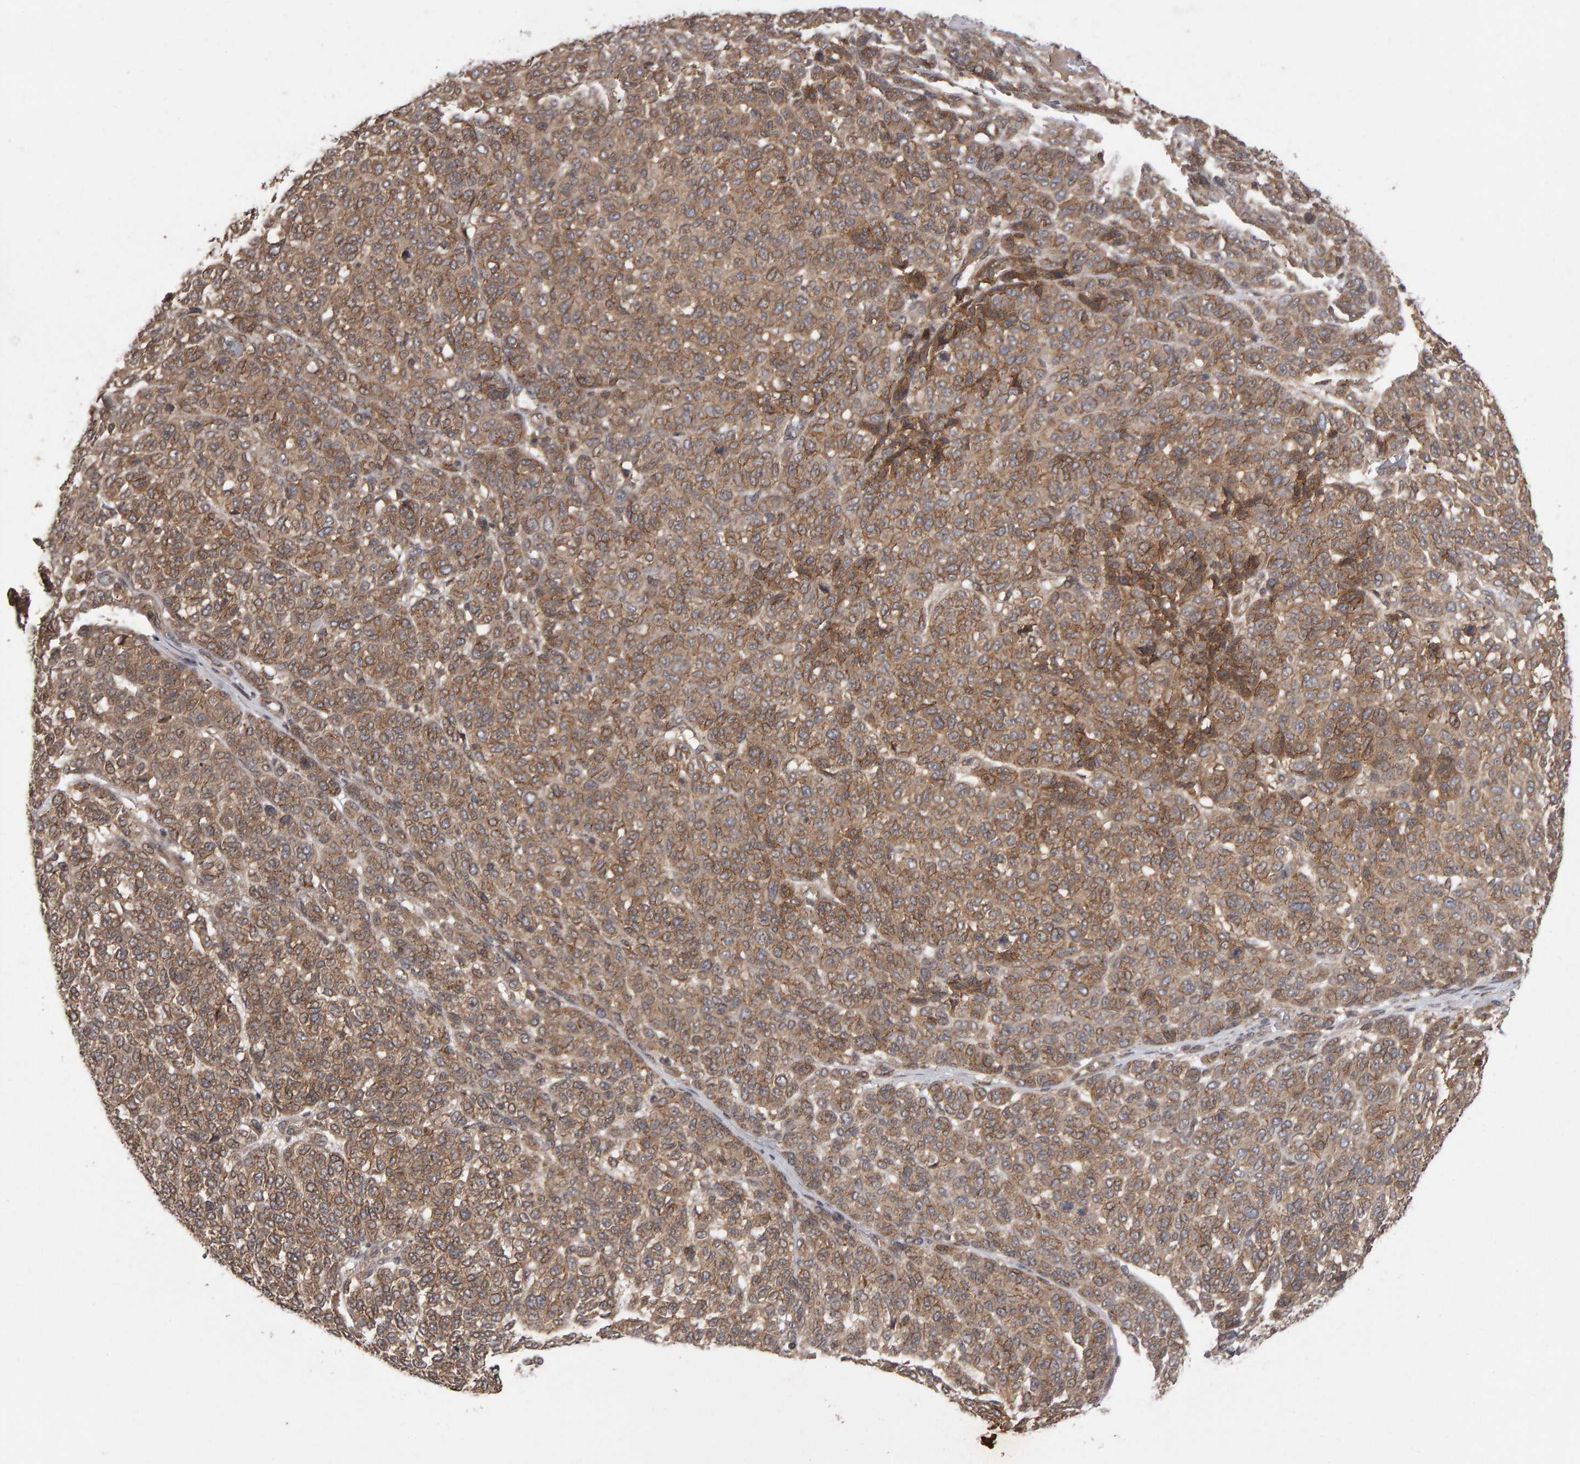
{"staining": {"intensity": "moderate", "quantity": ">75%", "location": "cytoplasmic/membranous"}, "tissue": "melanoma", "cell_type": "Tumor cells", "image_type": "cancer", "snomed": [{"axis": "morphology", "description": "Malignant melanoma, NOS"}, {"axis": "topography", "description": "Skin"}], "caption": "The immunohistochemical stain highlights moderate cytoplasmic/membranous positivity in tumor cells of melanoma tissue.", "gene": "SCRIB", "patient": {"sex": "male", "age": 59}}